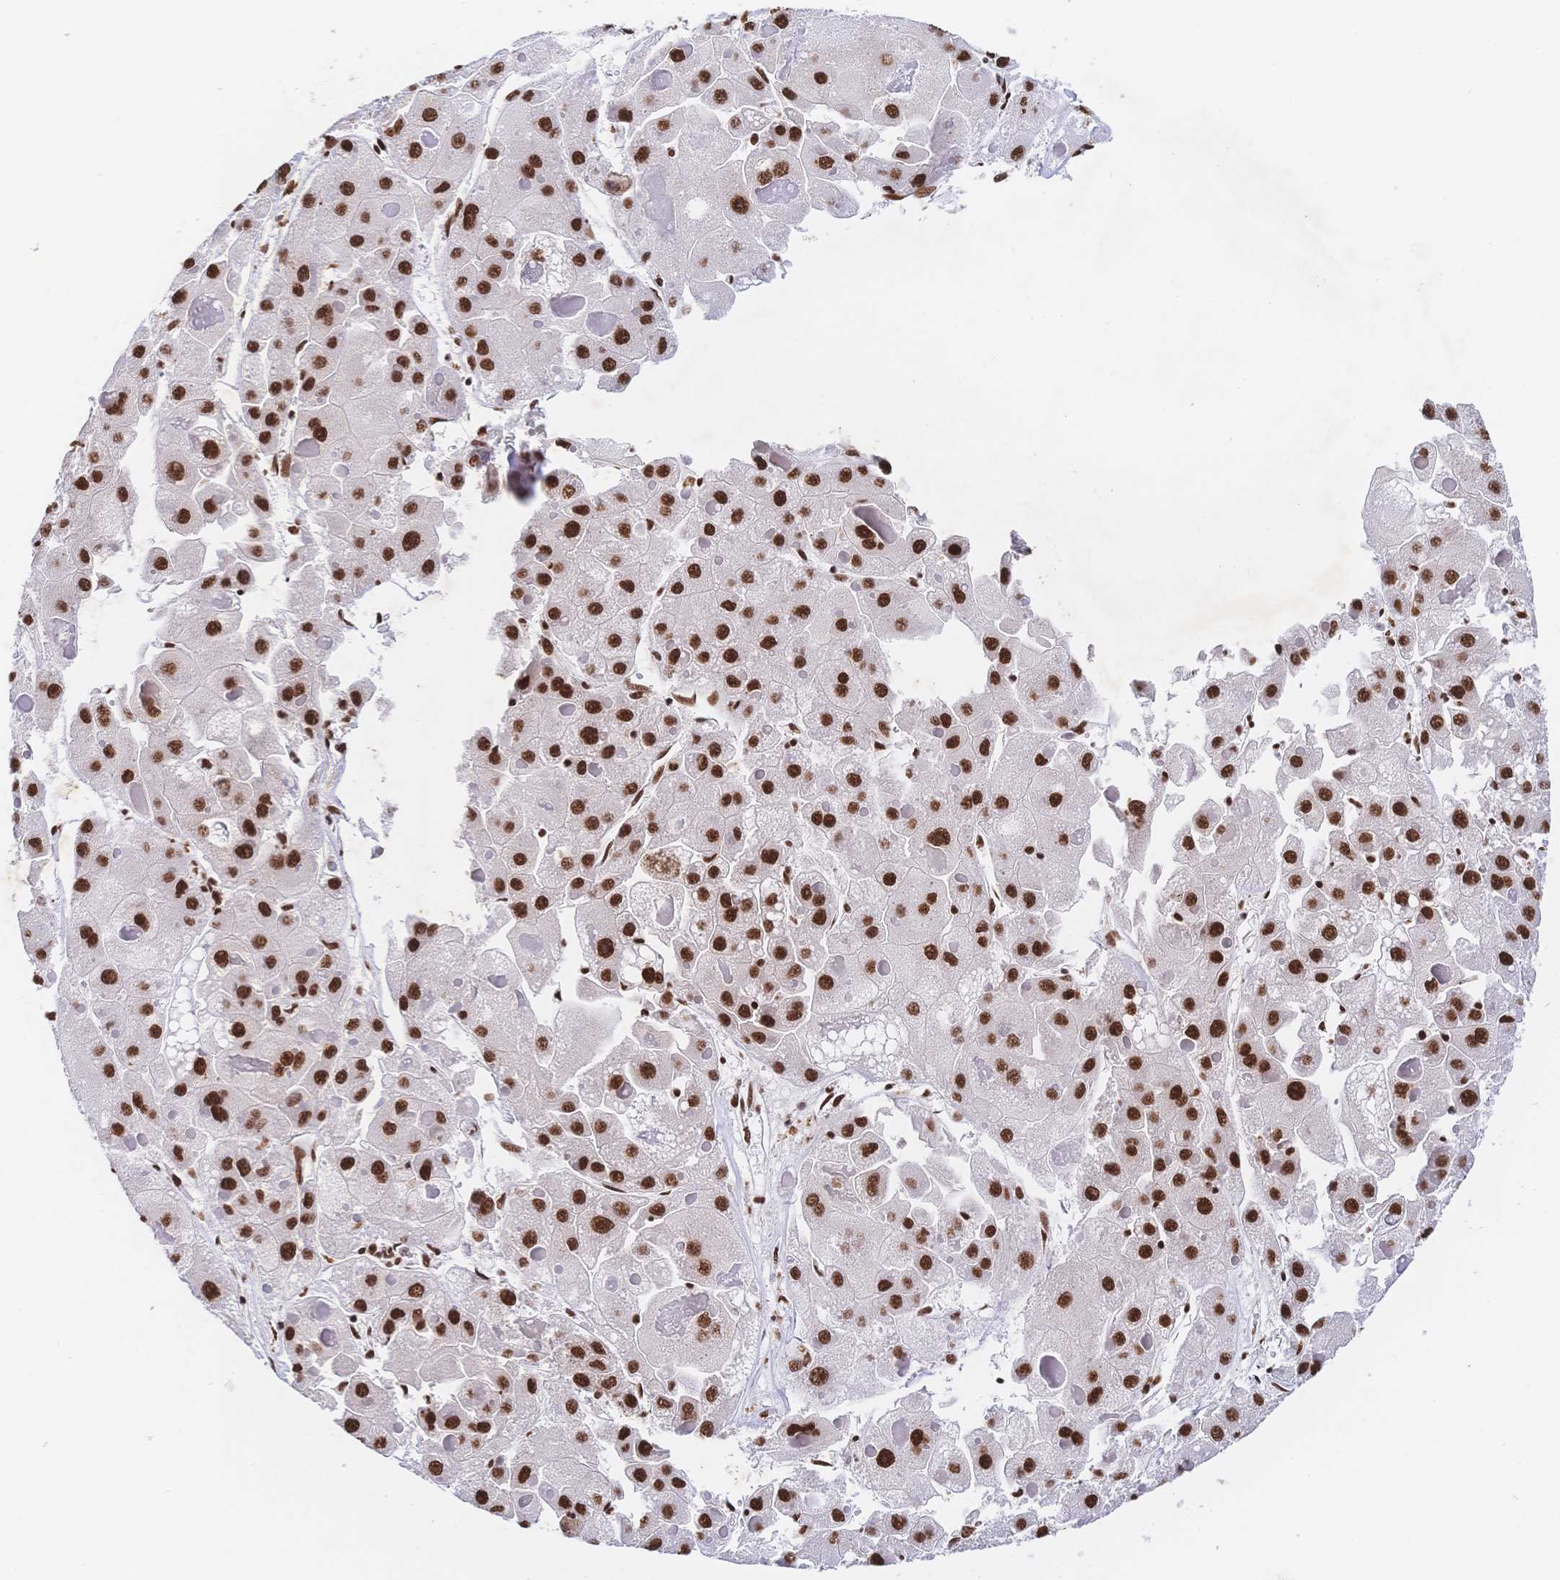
{"staining": {"intensity": "strong", "quantity": ">75%", "location": "nuclear"}, "tissue": "liver cancer", "cell_type": "Tumor cells", "image_type": "cancer", "snomed": [{"axis": "morphology", "description": "Carcinoma, Hepatocellular, NOS"}, {"axis": "topography", "description": "Liver"}], "caption": "This photomicrograph reveals immunohistochemistry staining of human liver cancer, with high strong nuclear positivity in approximately >75% of tumor cells.", "gene": "SRSF1", "patient": {"sex": "female", "age": 73}}